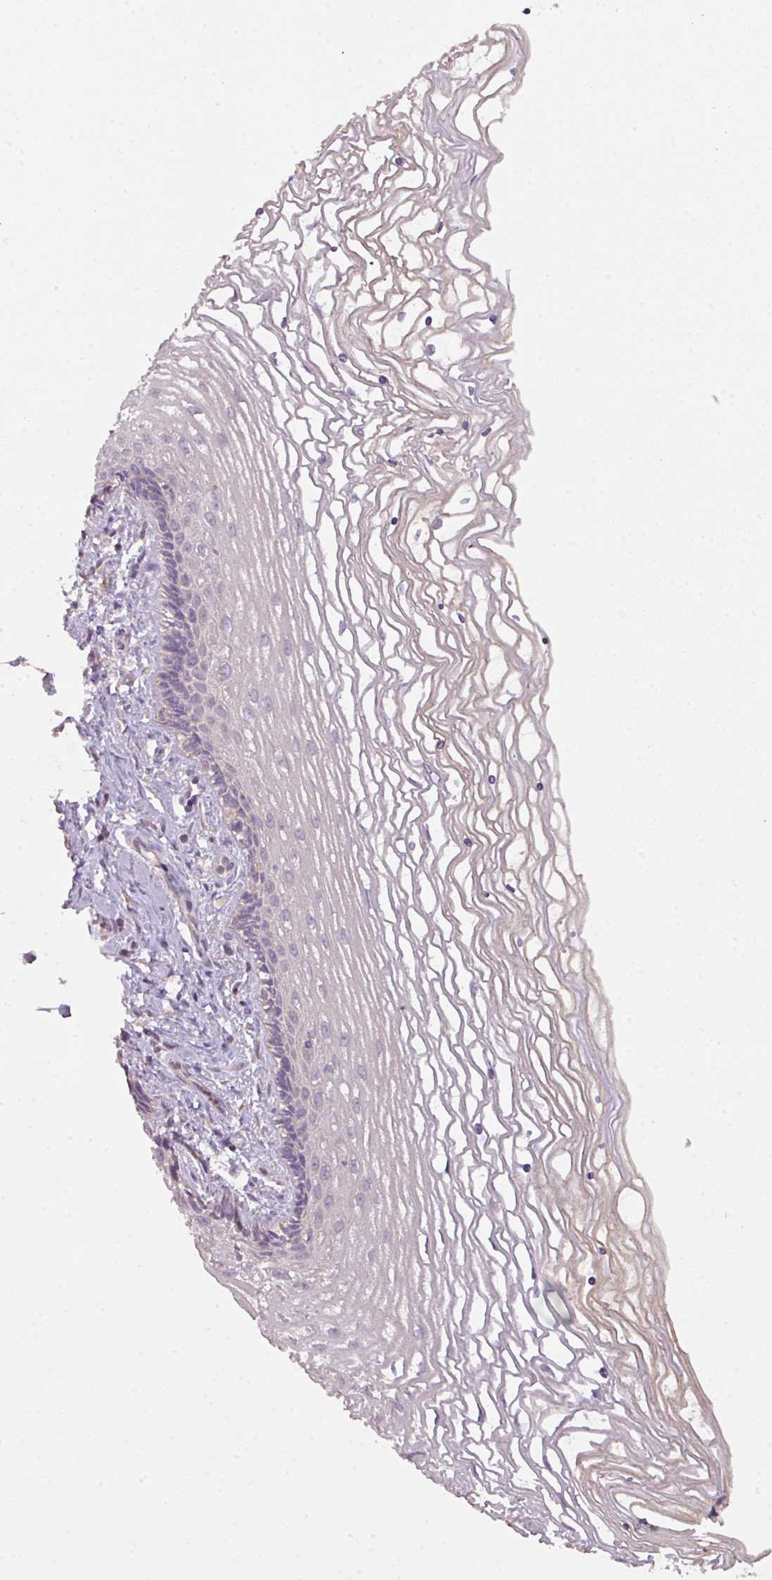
{"staining": {"intensity": "weak", "quantity": "<25%", "location": "cytoplasmic/membranous"}, "tissue": "cervix", "cell_type": "Glandular cells", "image_type": "normal", "snomed": [{"axis": "morphology", "description": "Normal tissue, NOS"}, {"axis": "topography", "description": "Cervix"}], "caption": "Micrograph shows no protein expression in glandular cells of benign cervix.", "gene": "ZNF266", "patient": {"sex": "female", "age": 47}}